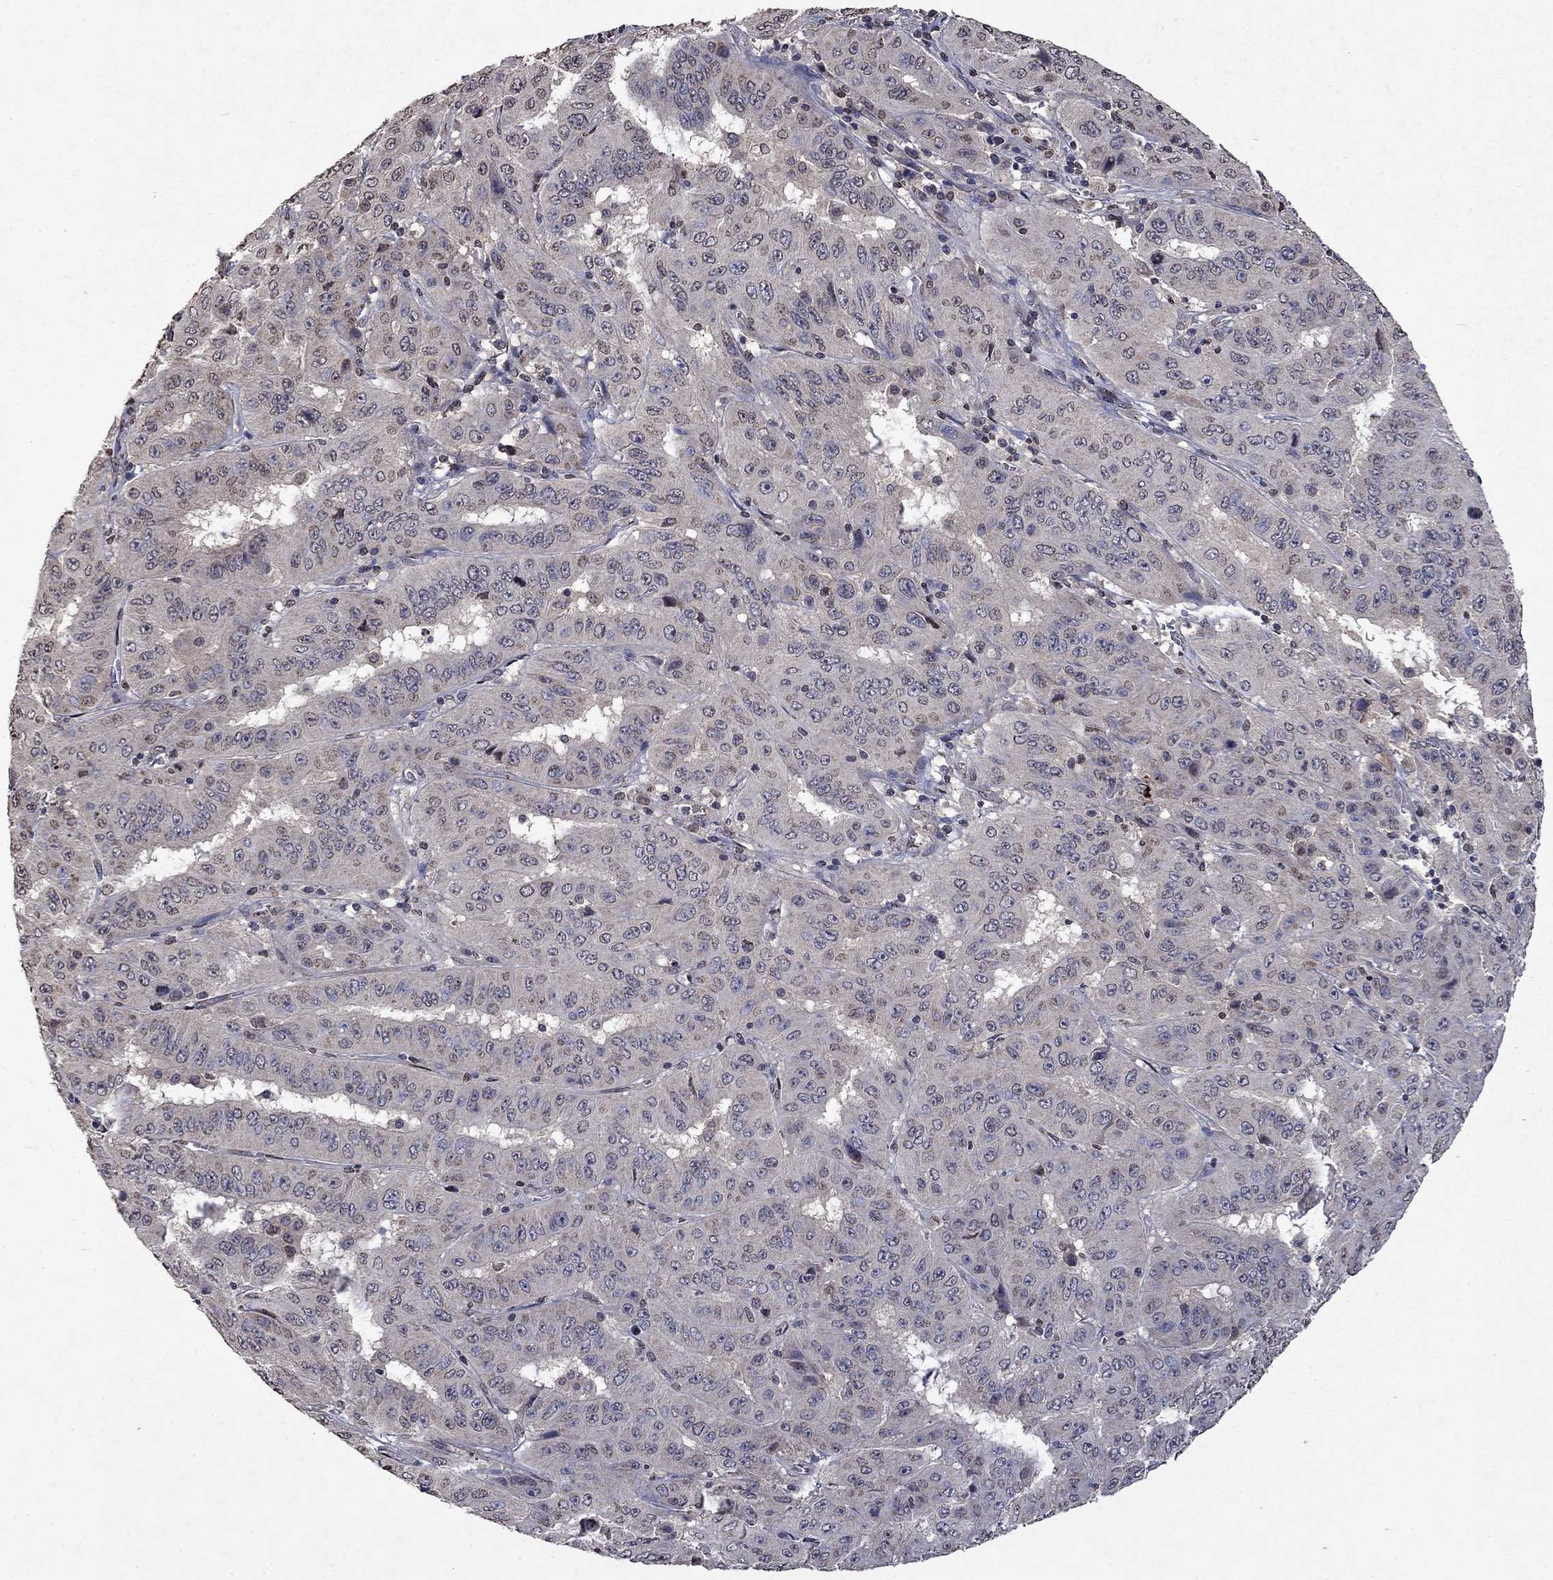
{"staining": {"intensity": "negative", "quantity": "none", "location": "none"}, "tissue": "pancreatic cancer", "cell_type": "Tumor cells", "image_type": "cancer", "snomed": [{"axis": "morphology", "description": "Adenocarcinoma, NOS"}, {"axis": "topography", "description": "Pancreas"}], "caption": "This image is of adenocarcinoma (pancreatic) stained with immunohistochemistry (IHC) to label a protein in brown with the nuclei are counter-stained blue. There is no positivity in tumor cells. Nuclei are stained in blue.", "gene": "TTC38", "patient": {"sex": "male", "age": 63}}